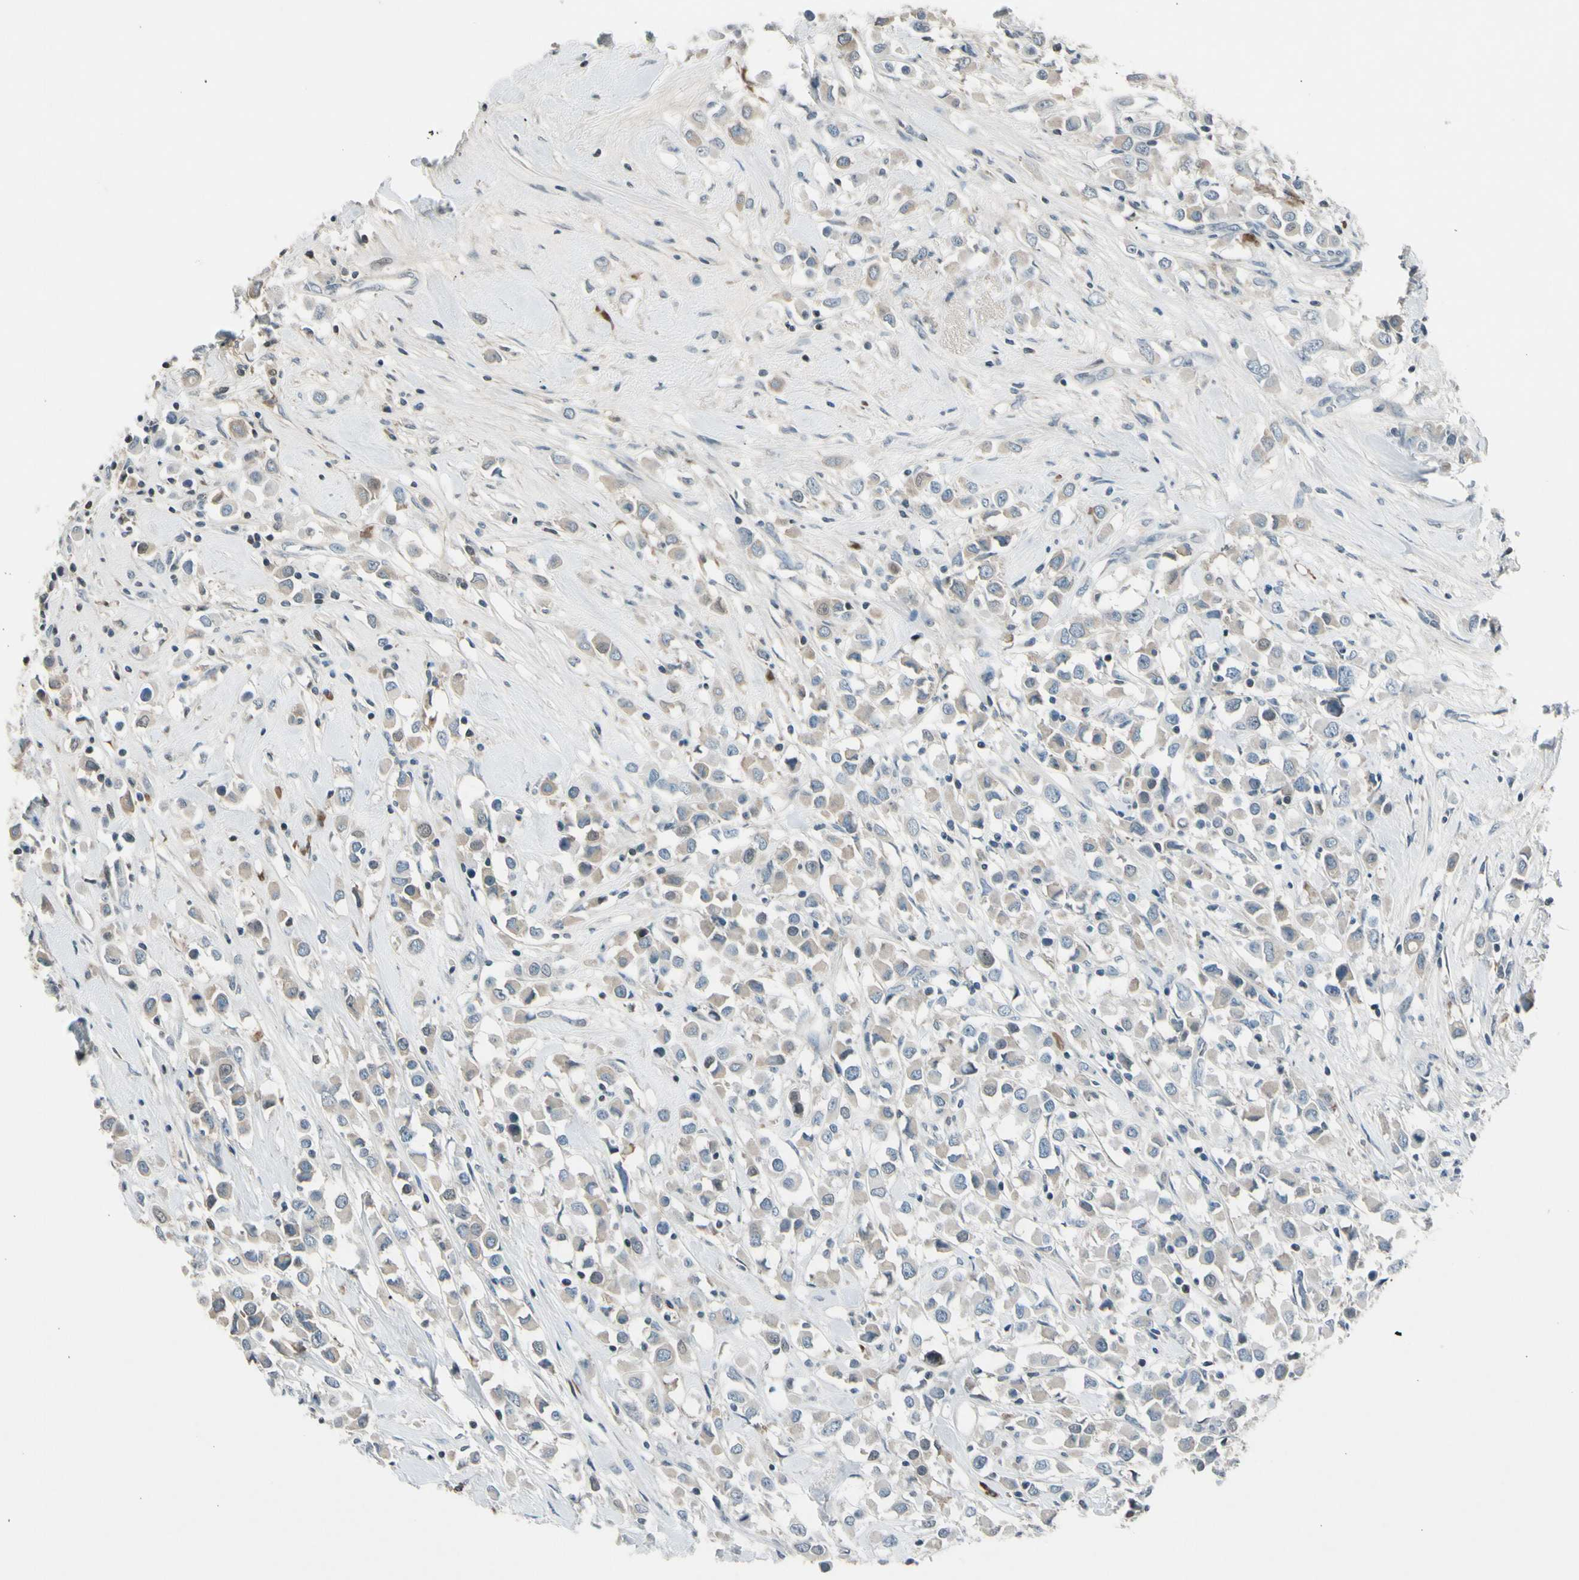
{"staining": {"intensity": "weak", "quantity": "25%-75%", "location": "cytoplasmic/membranous"}, "tissue": "breast cancer", "cell_type": "Tumor cells", "image_type": "cancer", "snomed": [{"axis": "morphology", "description": "Duct carcinoma"}, {"axis": "topography", "description": "Breast"}], "caption": "Immunohistochemistry (DAB (3,3'-diaminobenzidine)) staining of breast cancer (invasive ductal carcinoma) exhibits weak cytoplasmic/membranous protein positivity in approximately 25%-75% of tumor cells.", "gene": "PDPN", "patient": {"sex": "female", "age": 61}}